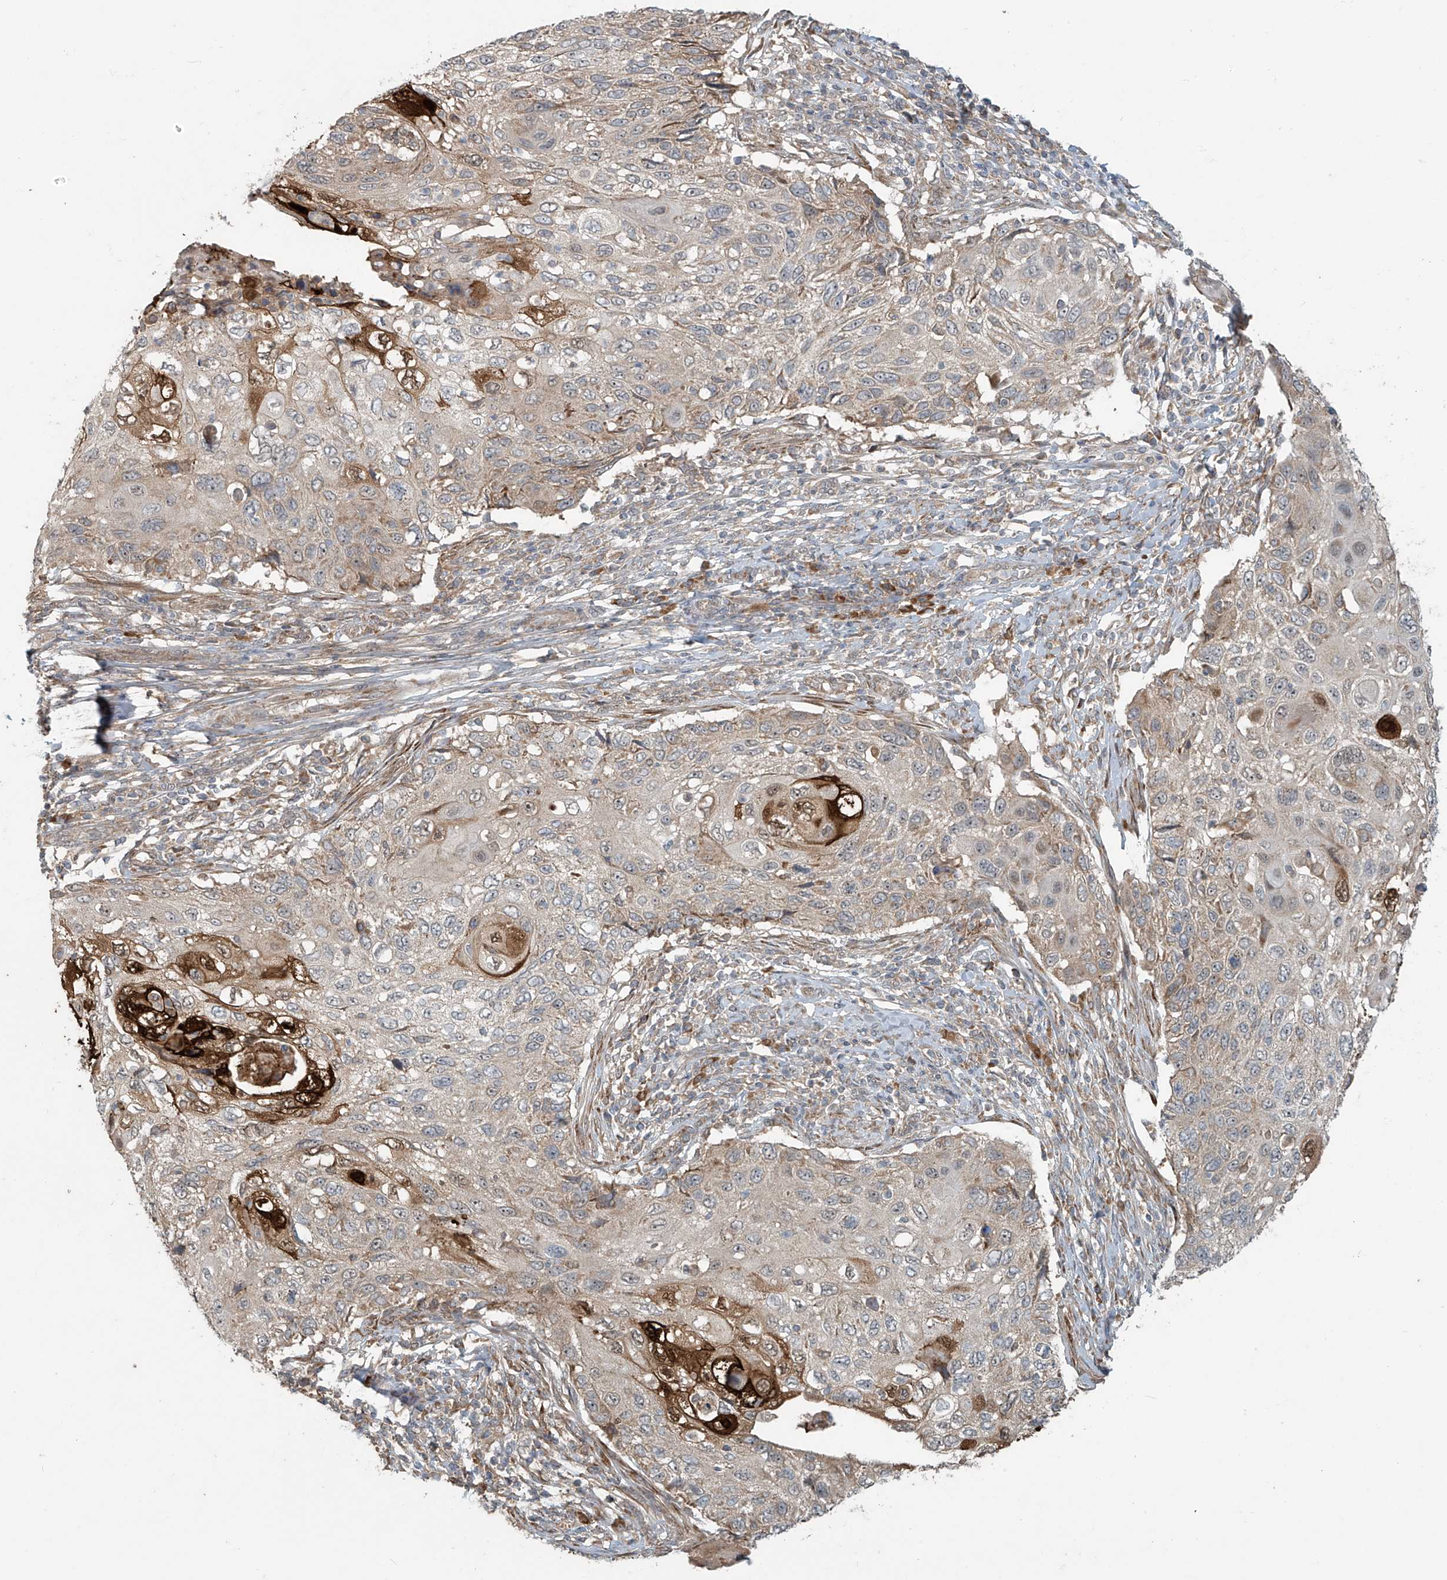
{"staining": {"intensity": "weak", "quantity": "25%-75%", "location": "cytoplasmic/membranous"}, "tissue": "cervical cancer", "cell_type": "Tumor cells", "image_type": "cancer", "snomed": [{"axis": "morphology", "description": "Squamous cell carcinoma, NOS"}, {"axis": "topography", "description": "Cervix"}], "caption": "Immunohistochemistry (IHC) histopathology image of human cervical cancer (squamous cell carcinoma) stained for a protein (brown), which exhibits low levels of weak cytoplasmic/membranous expression in approximately 25%-75% of tumor cells.", "gene": "KATNIP", "patient": {"sex": "female", "age": 70}}